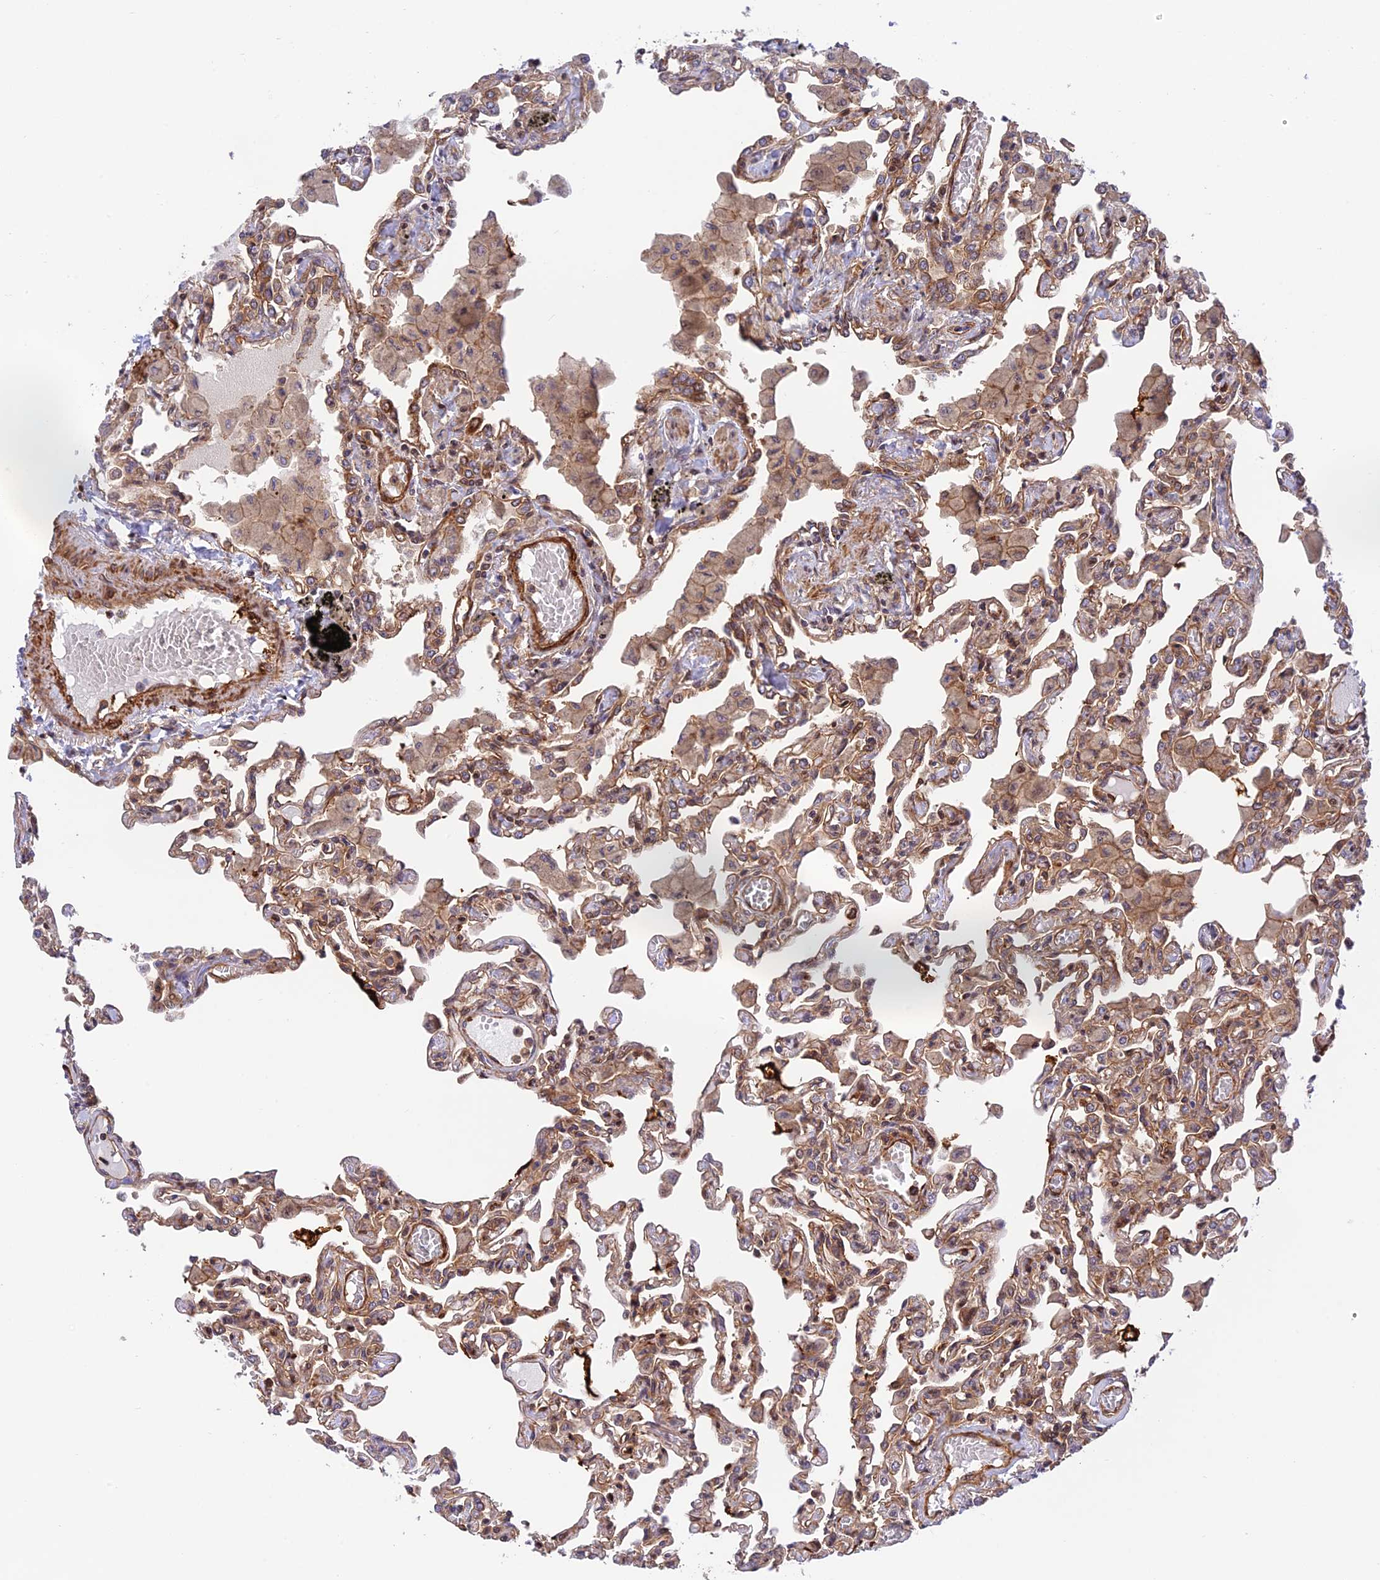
{"staining": {"intensity": "strong", "quantity": "<25%", "location": "cytoplasmic/membranous"}, "tissue": "lung", "cell_type": "Alveolar cells", "image_type": "normal", "snomed": [{"axis": "morphology", "description": "Normal tissue, NOS"}, {"axis": "topography", "description": "Bronchus"}, {"axis": "topography", "description": "Lung"}], "caption": "IHC staining of benign lung, which reveals medium levels of strong cytoplasmic/membranous staining in about <25% of alveolar cells indicating strong cytoplasmic/membranous protein expression. The staining was performed using DAB (3,3'-diaminobenzidine) (brown) for protein detection and nuclei were counterstained in hematoxylin (blue).", "gene": "EVI5L", "patient": {"sex": "female", "age": 49}}